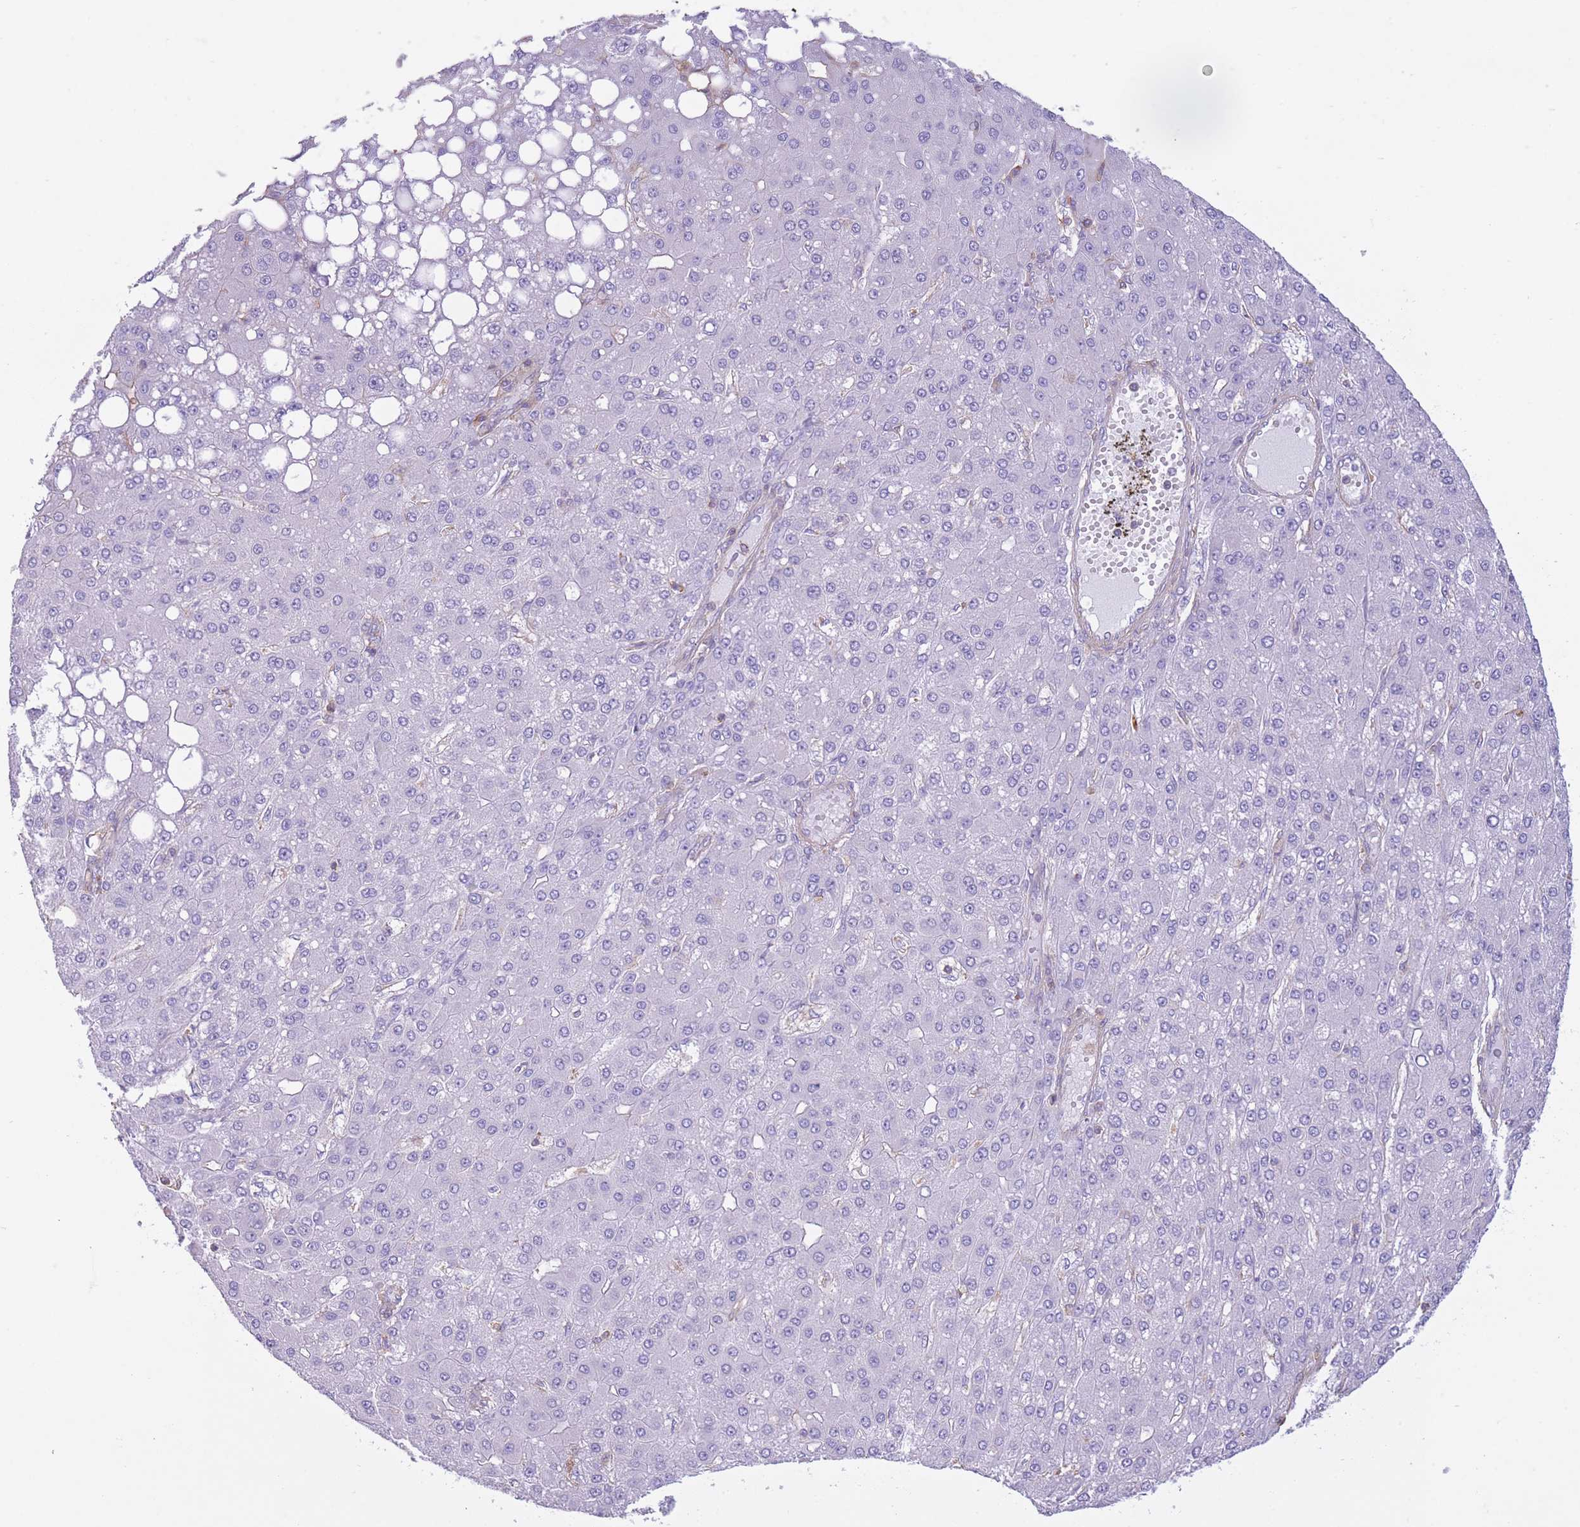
{"staining": {"intensity": "negative", "quantity": "none", "location": "none"}, "tissue": "liver cancer", "cell_type": "Tumor cells", "image_type": "cancer", "snomed": [{"axis": "morphology", "description": "Carcinoma, Hepatocellular, NOS"}, {"axis": "topography", "description": "Liver"}], "caption": "Liver cancer (hepatocellular carcinoma) was stained to show a protein in brown. There is no significant expression in tumor cells.", "gene": "PDHA1", "patient": {"sex": "male", "age": 67}}